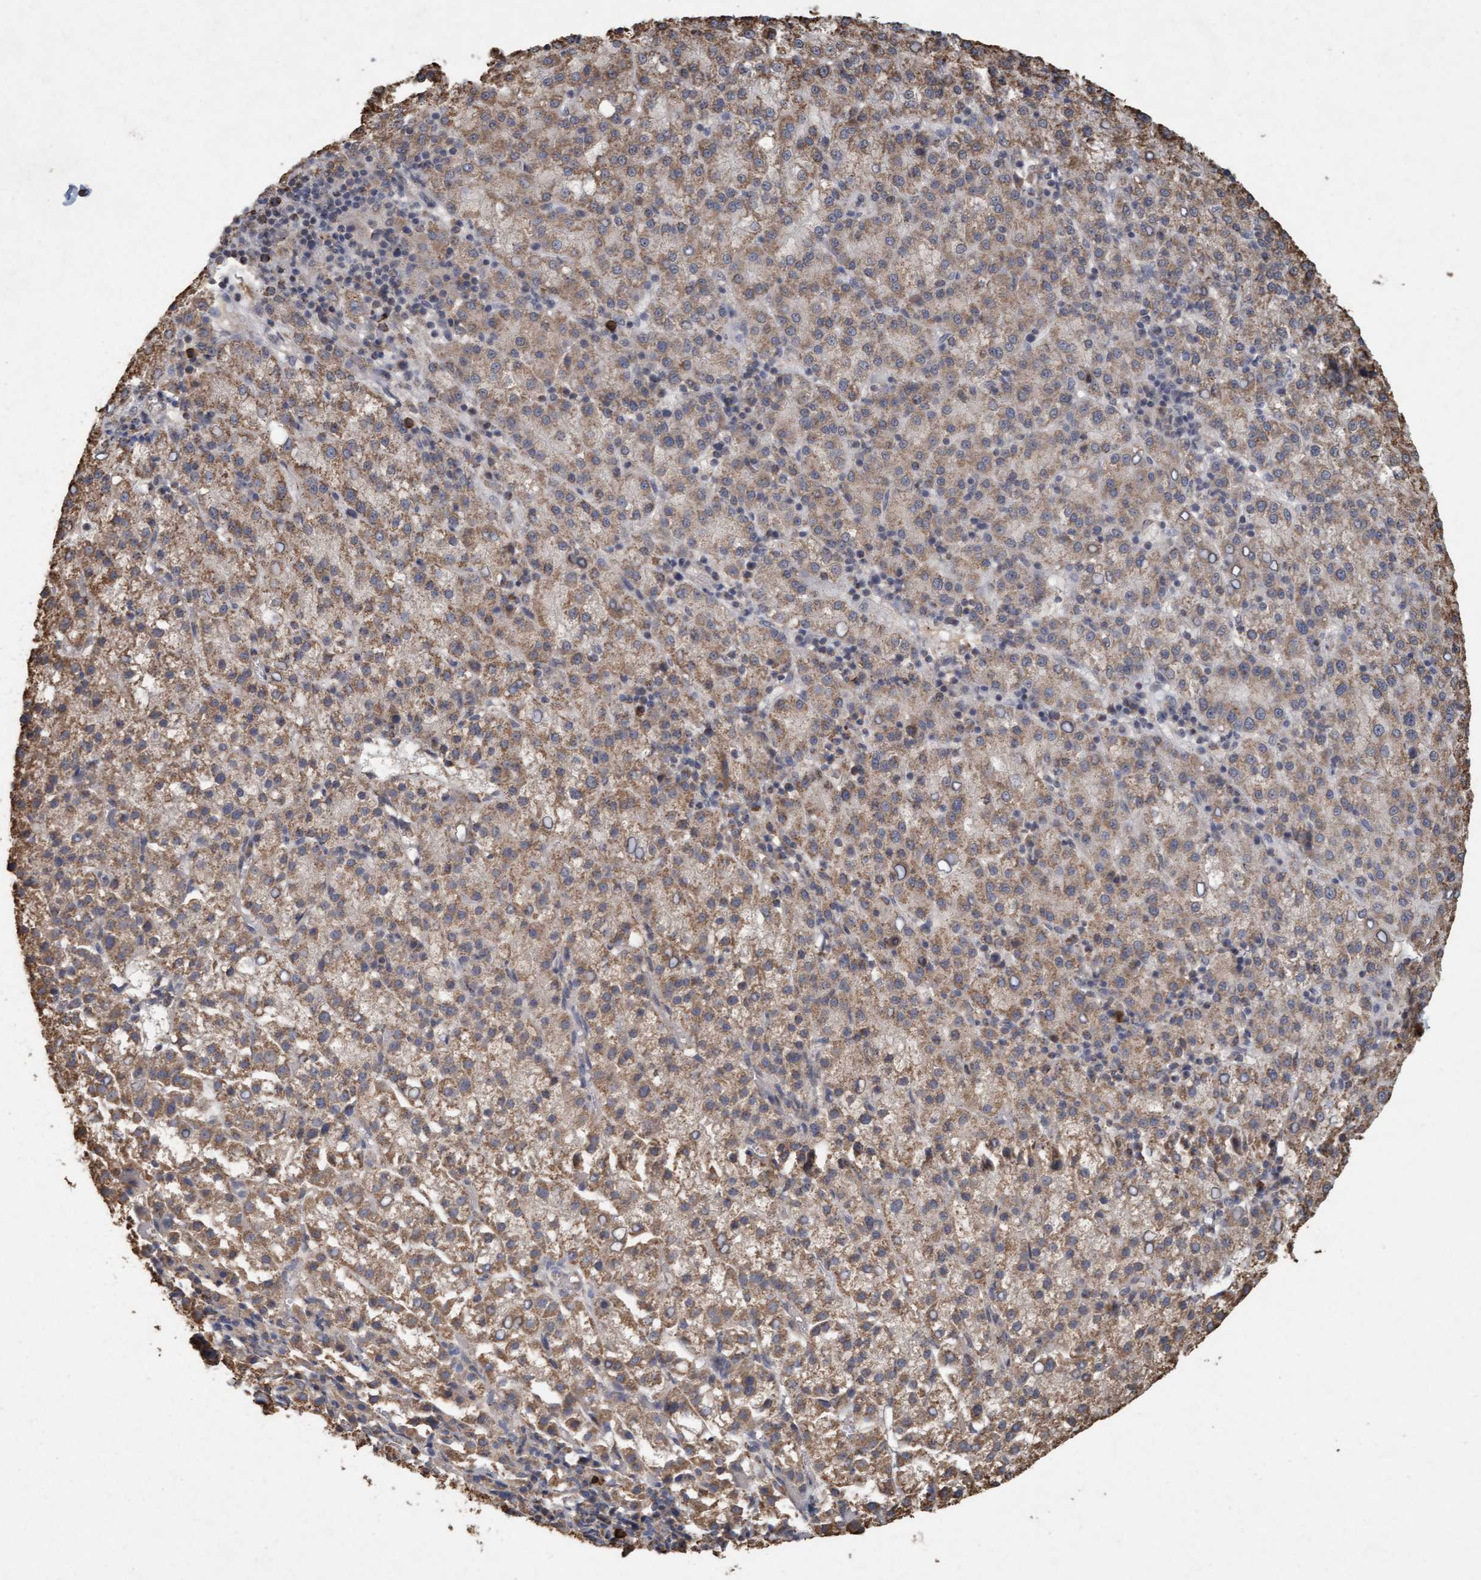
{"staining": {"intensity": "weak", "quantity": ">75%", "location": "cytoplasmic/membranous"}, "tissue": "liver cancer", "cell_type": "Tumor cells", "image_type": "cancer", "snomed": [{"axis": "morphology", "description": "Carcinoma, Hepatocellular, NOS"}, {"axis": "topography", "description": "Liver"}], "caption": "Hepatocellular carcinoma (liver) stained with DAB immunohistochemistry (IHC) displays low levels of weak cytoplasmic/membranous staining in about >75% of tumor cells.", "gene": "VSIG8", "patient": {"sex": "female", "age": 58}}